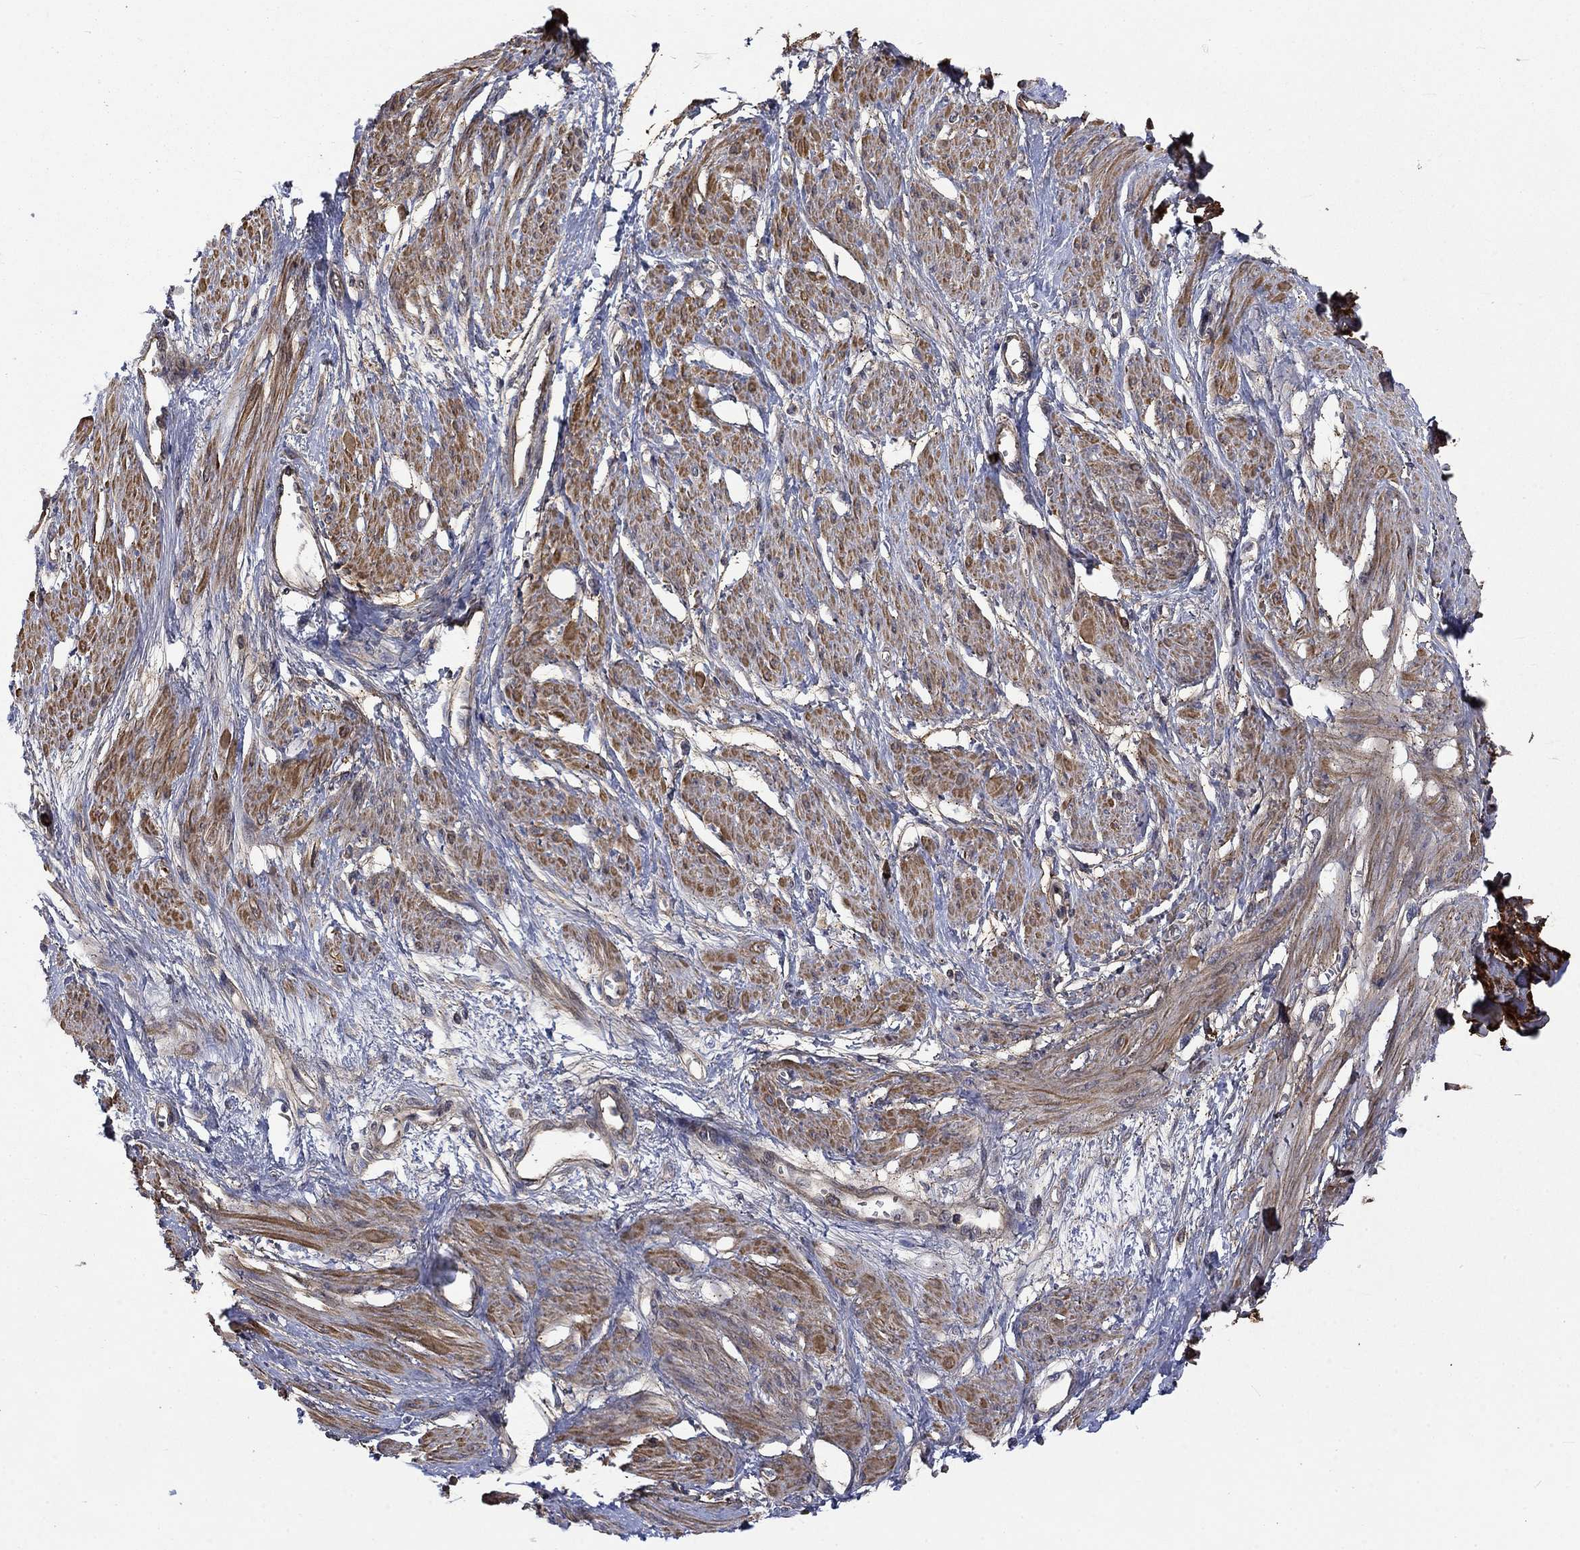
{"staining": {"intensity": "moderate", "quantity": ">75%", "location": "cytoplasmic/membranous"}, "tissue": "smooth muscle", "cell_type": "Smooth muscle cells", "image_type": "normal", "snomed": [{"axis": "morphology", "description": "Normal tissue, NOS"}, {"axis": "topography", "description": "Smooth muscle"}, {"axis": "topography", "description": "Uterus"}], "caption": "A brown stain labels moderate cytoplasmic/membranous positivity of a protein in smooth muscle cells of normal smooth muscle.", "gene": "VCAN", "patient": {"sex": "female", "age": 39}}